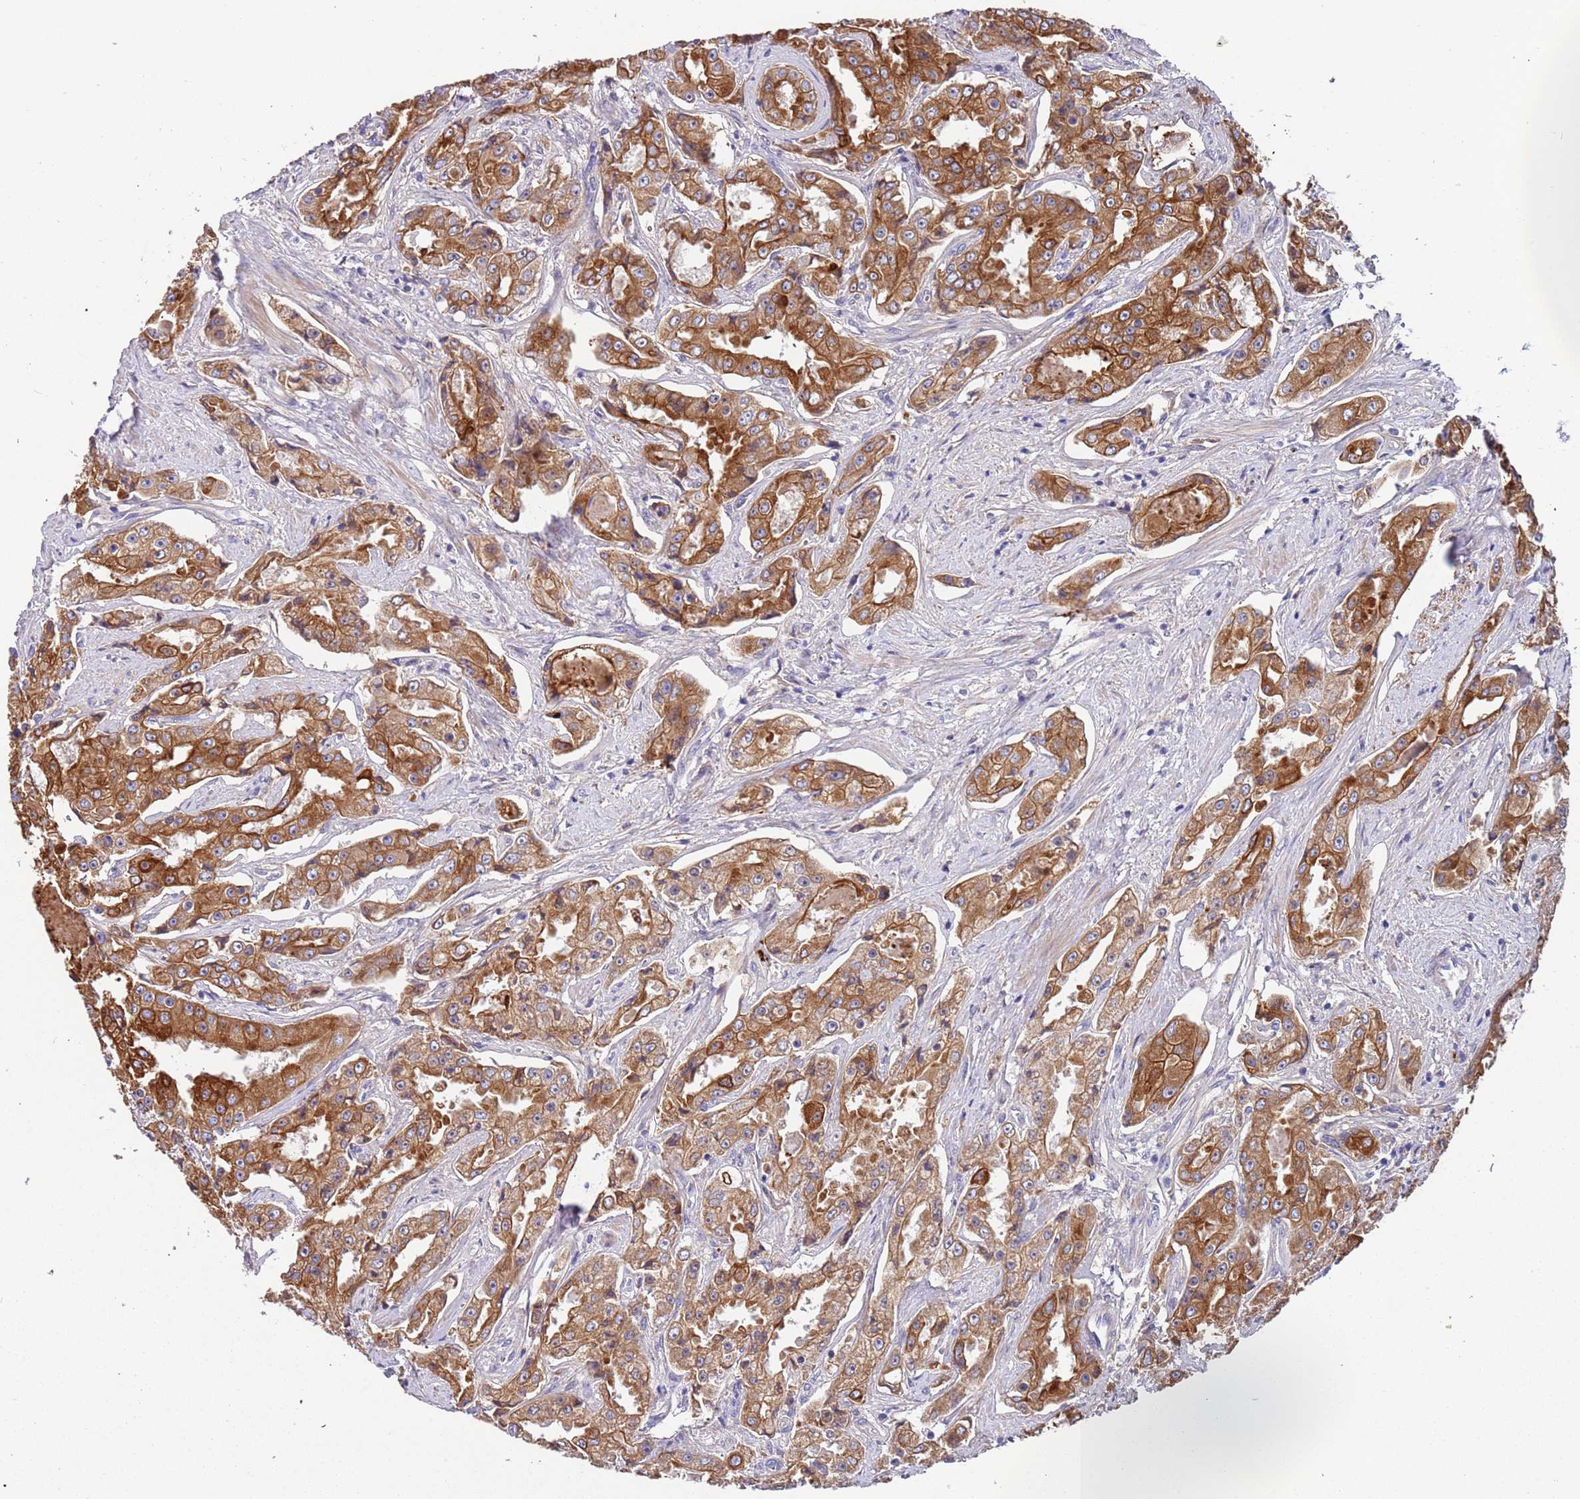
{"staining": {"intensity": "moderate", "quantity": ">75%", "location": "cytoplasmic/membranous"}, "tissue": "prostate cancer", "cell_type": "Tumor cells", "image_type": "cancer", "snomed": [{"axis": "morphology", "description": "Adenocarcinoma, High grade"}, {"axis": "topography", "description": "Prostate"}], "caption": "A brown stain shows moderate cytoplasmic/membranous positivity of a protein in prostate adenocarcinoma (high-grade) tumor cells. The protein is stained brown, and the nuclei are stained in blue (DAB (3,3'-diaminobenzidine) IHC with brightfield microscopy, high magnification).", "gene": "LAMB4", "patient": {"sex": "male", "age": 73}}